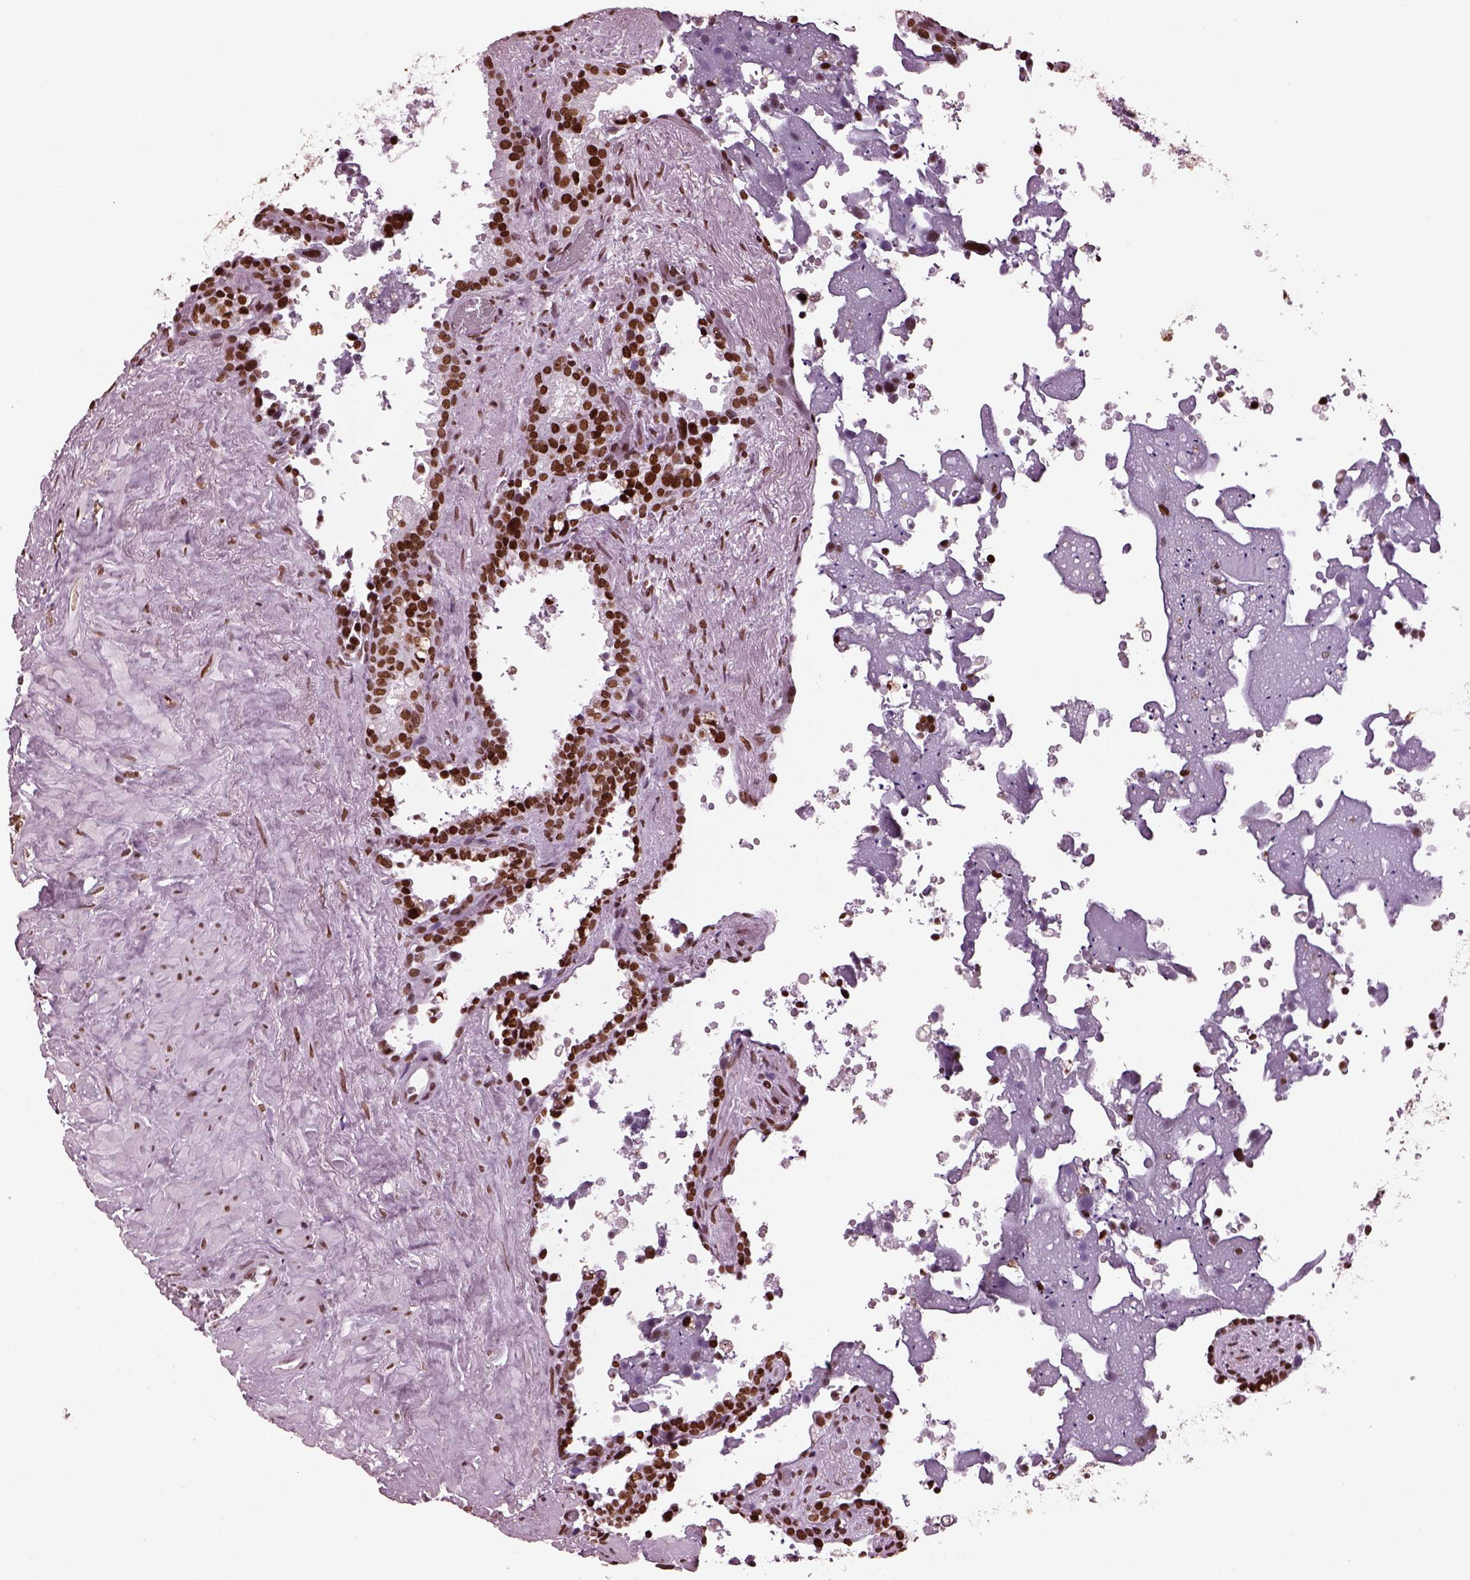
{"staining": {"intensity": "strong", "quantity": ">75%", "location": "nuclear"}, "tissue": "seminal vesicle", "cell_type": "Glandular cells", "image_type": "normal", "snomed": [{"axis": "morphology", "description": "Normal tissue, NOS"}, {"axis": "topography", "description": "Seminal veicle"}], "caption": "Protein staining demonstrates strong nuclear expression in about >75% of glandular cells in benign seminal vesicle. (DAB (3,3'-diaminobenzidine) IHC with brightfield microscopy, high magnification).", "gene": "CBFA2T3", "patient": {"sex": "male", "age": 71}}